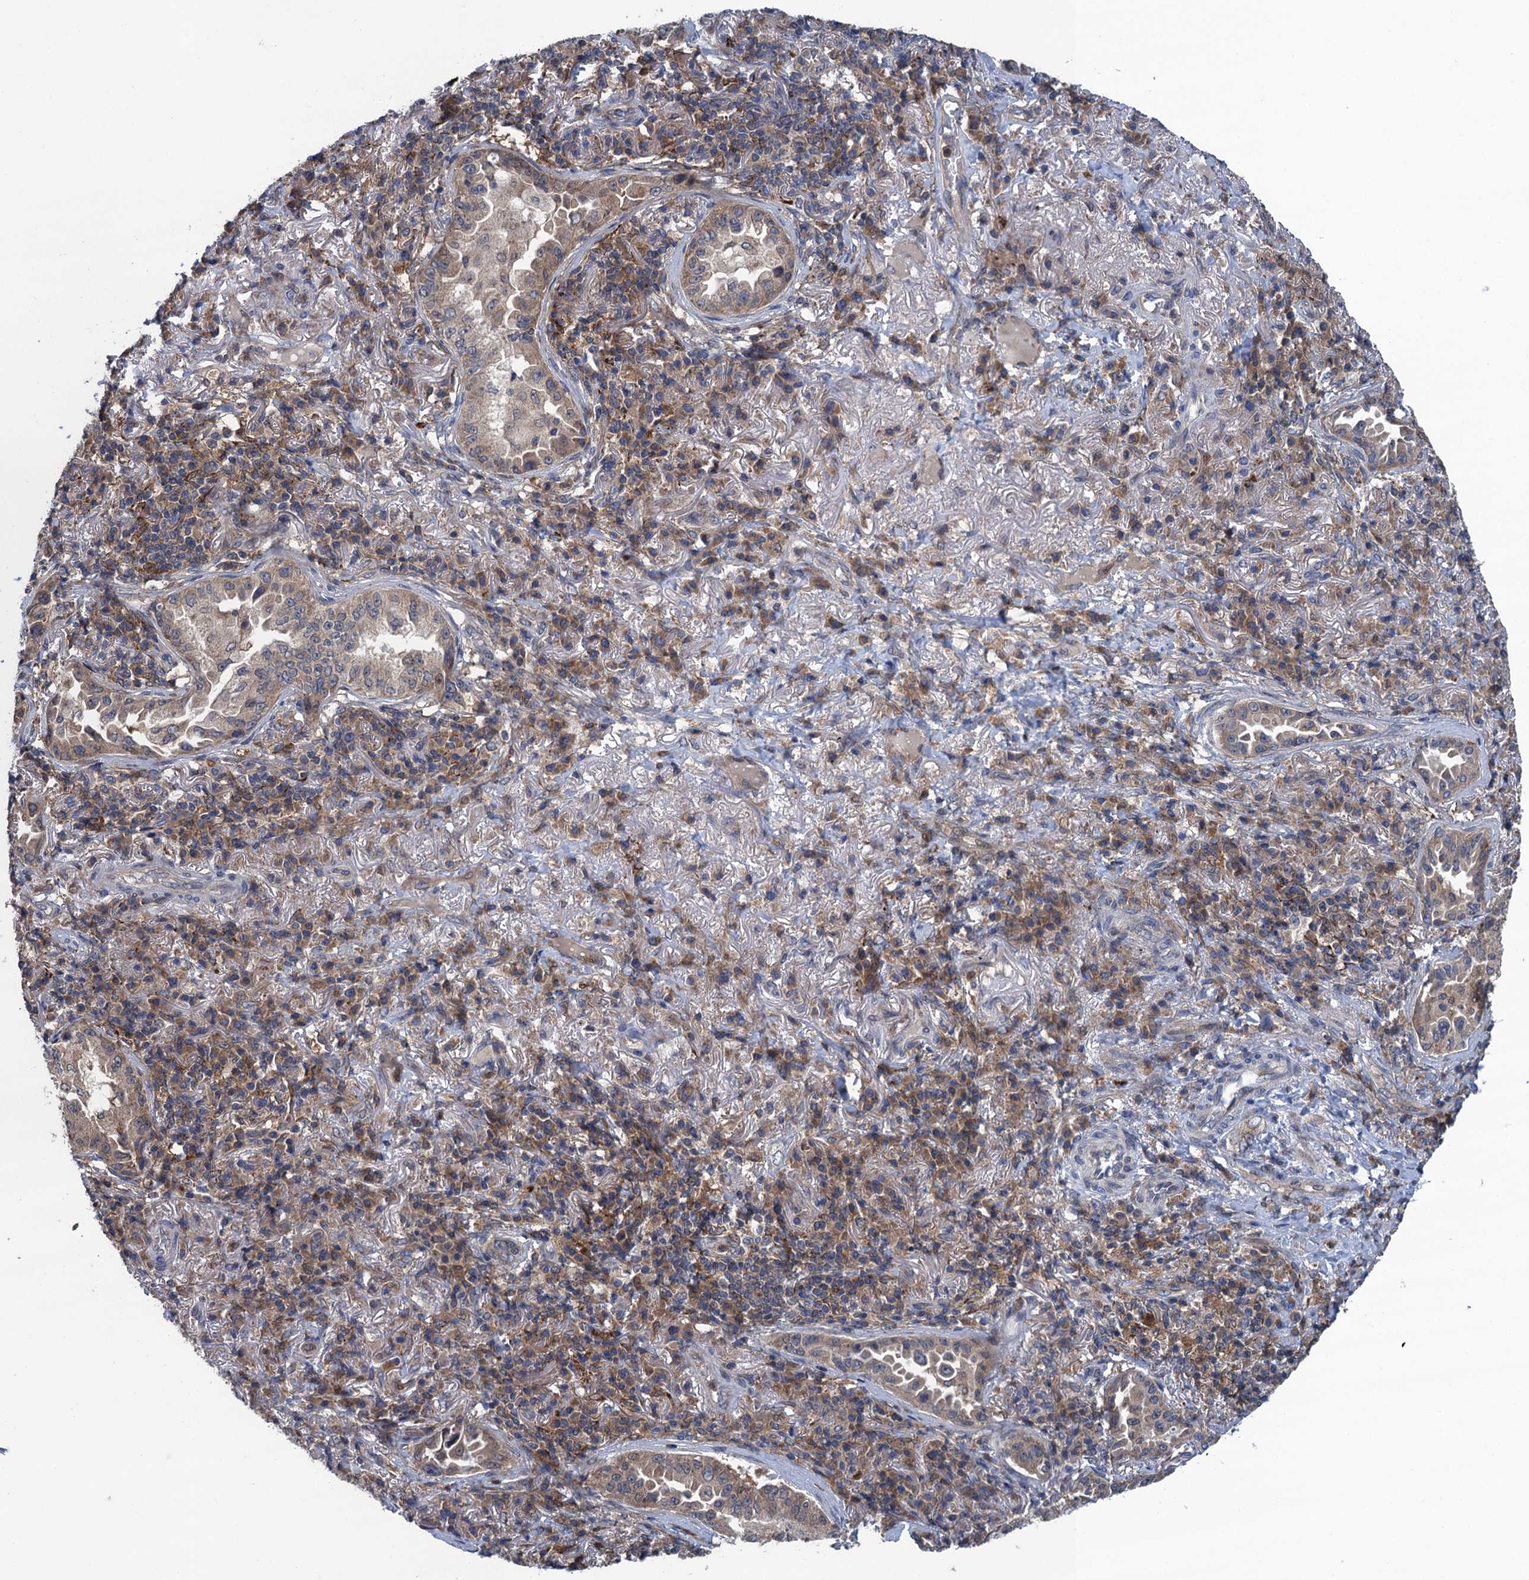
{"staining": {"intensity": "weak", "quantity": "25%-75%", "location": "cytoplasmic/membranous"}, "tissue": "lung cancer", "cell_type": "Tumor cells", "image_type": "cancer", "snomed": [{"axis": "morphology", "description": "Adenocarcinoma, NOS"}, {"axis": "topography", "description": "Lung"}], "caption": "Tumor cells display low levels of weak cytoplasmic/membranous expression in approximately 25%-75% of cells in lung cancer (adenocarcinoma).", "gene": "CNTN5", "patient": {"sex": "female", "age": 69}}